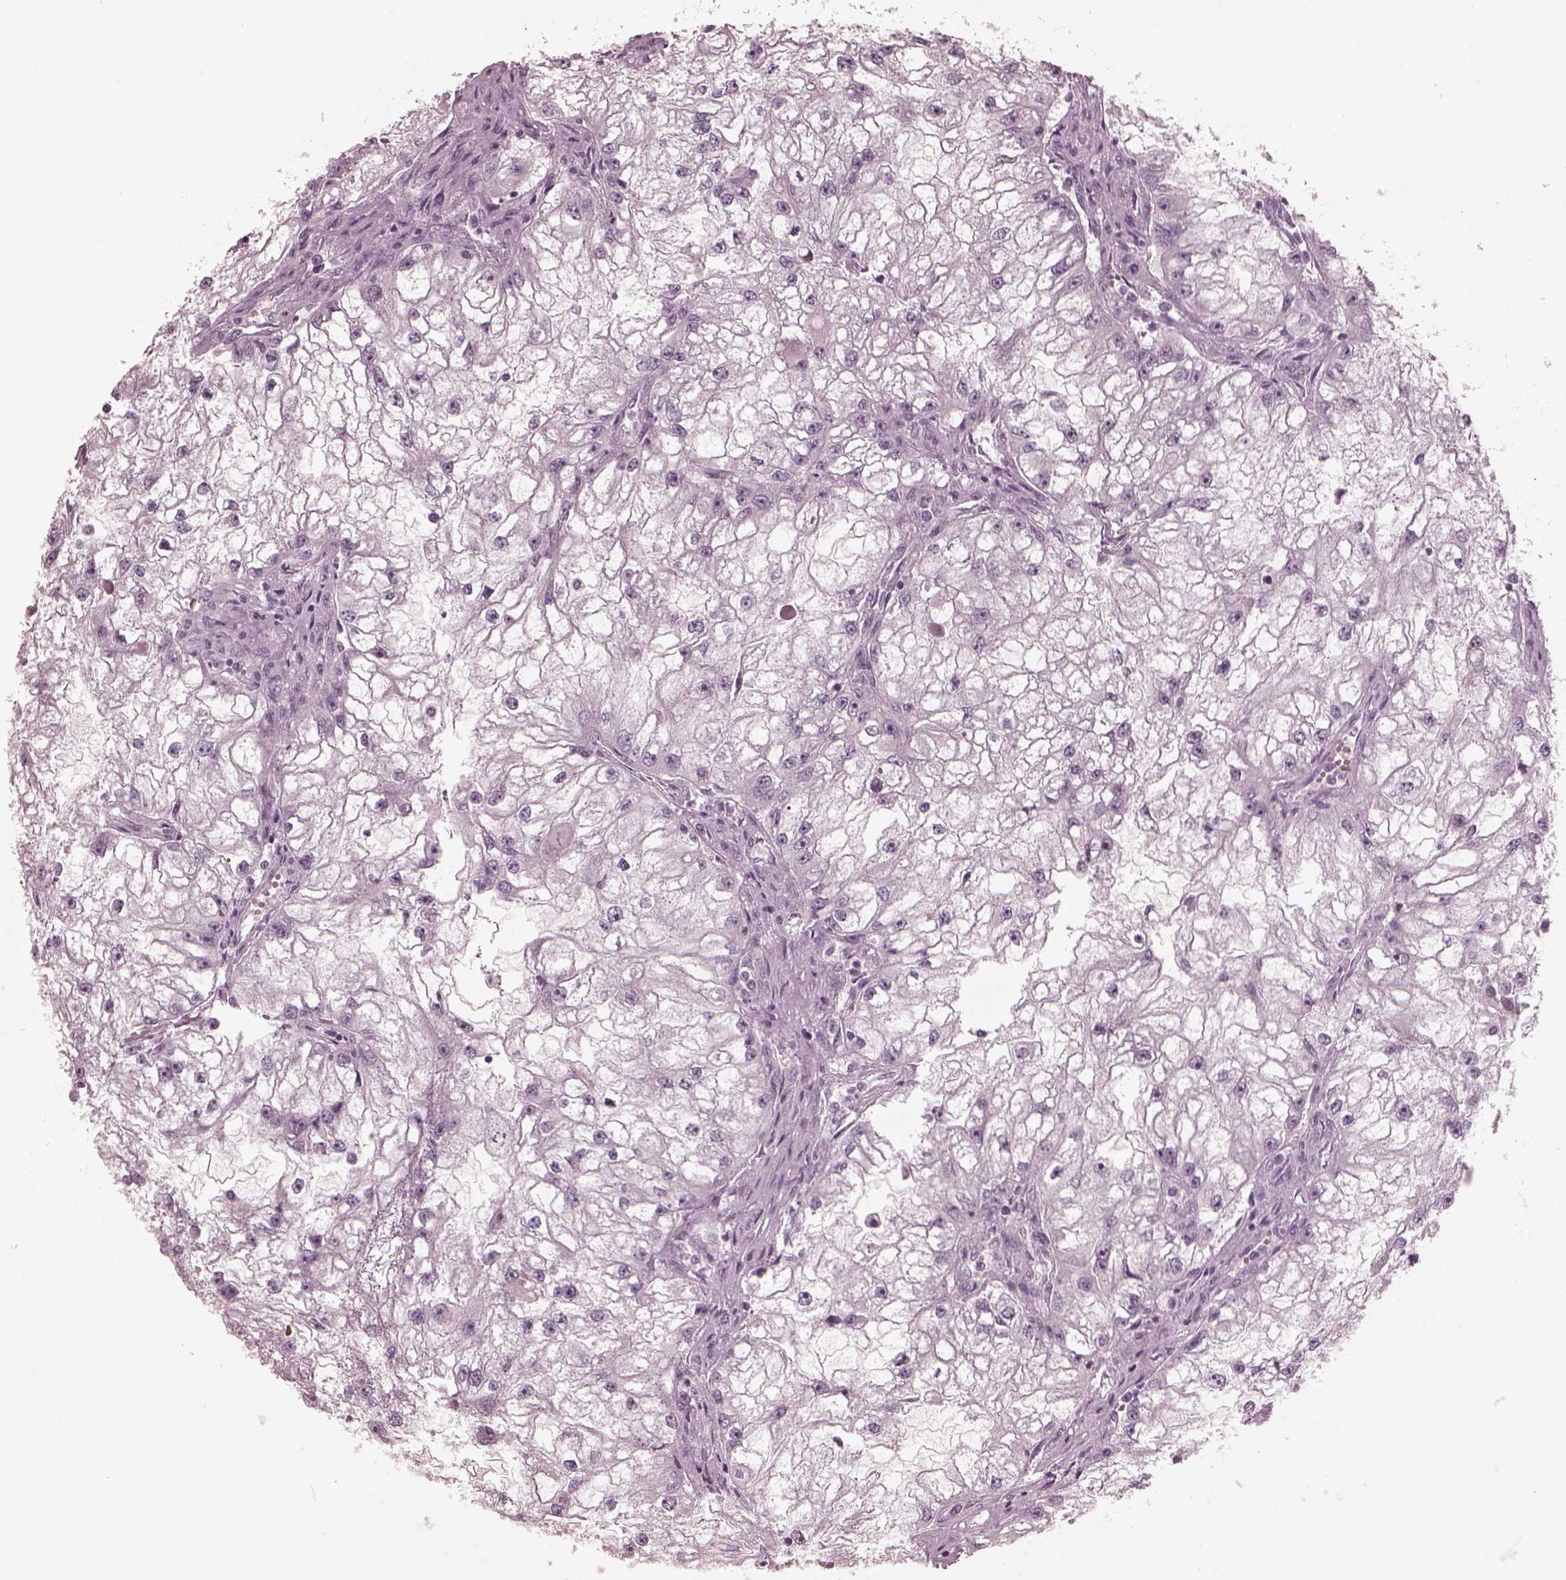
{"staining": {"intensity": "negative", "quantity": "none", "location": "none"}, "tissue": "renal cancer", "cell_type": "Tumor cells", "image_type": "cancer", "snomed": [{"axis": "morphology", "description": "Adenocarcinoma, NOS"}, {"axis": "topography", "description": "Kidney"}], "caption": "Immunohistochemistry photomicrograph of neoplastic tissue: human renal cancer stained with DAB (3,3'-diaminobenzidine) displays no significant protein expression in tumor cells. (Stains: DAB (3,3'-diaminobenzidine) immunohistochemistry (IHC) with hematoxylin counter stain, Microscopy: brightfield microscopy at high magnification).", "gene": "C2orf81", "patient": {"sex": "male", "age": 59}}